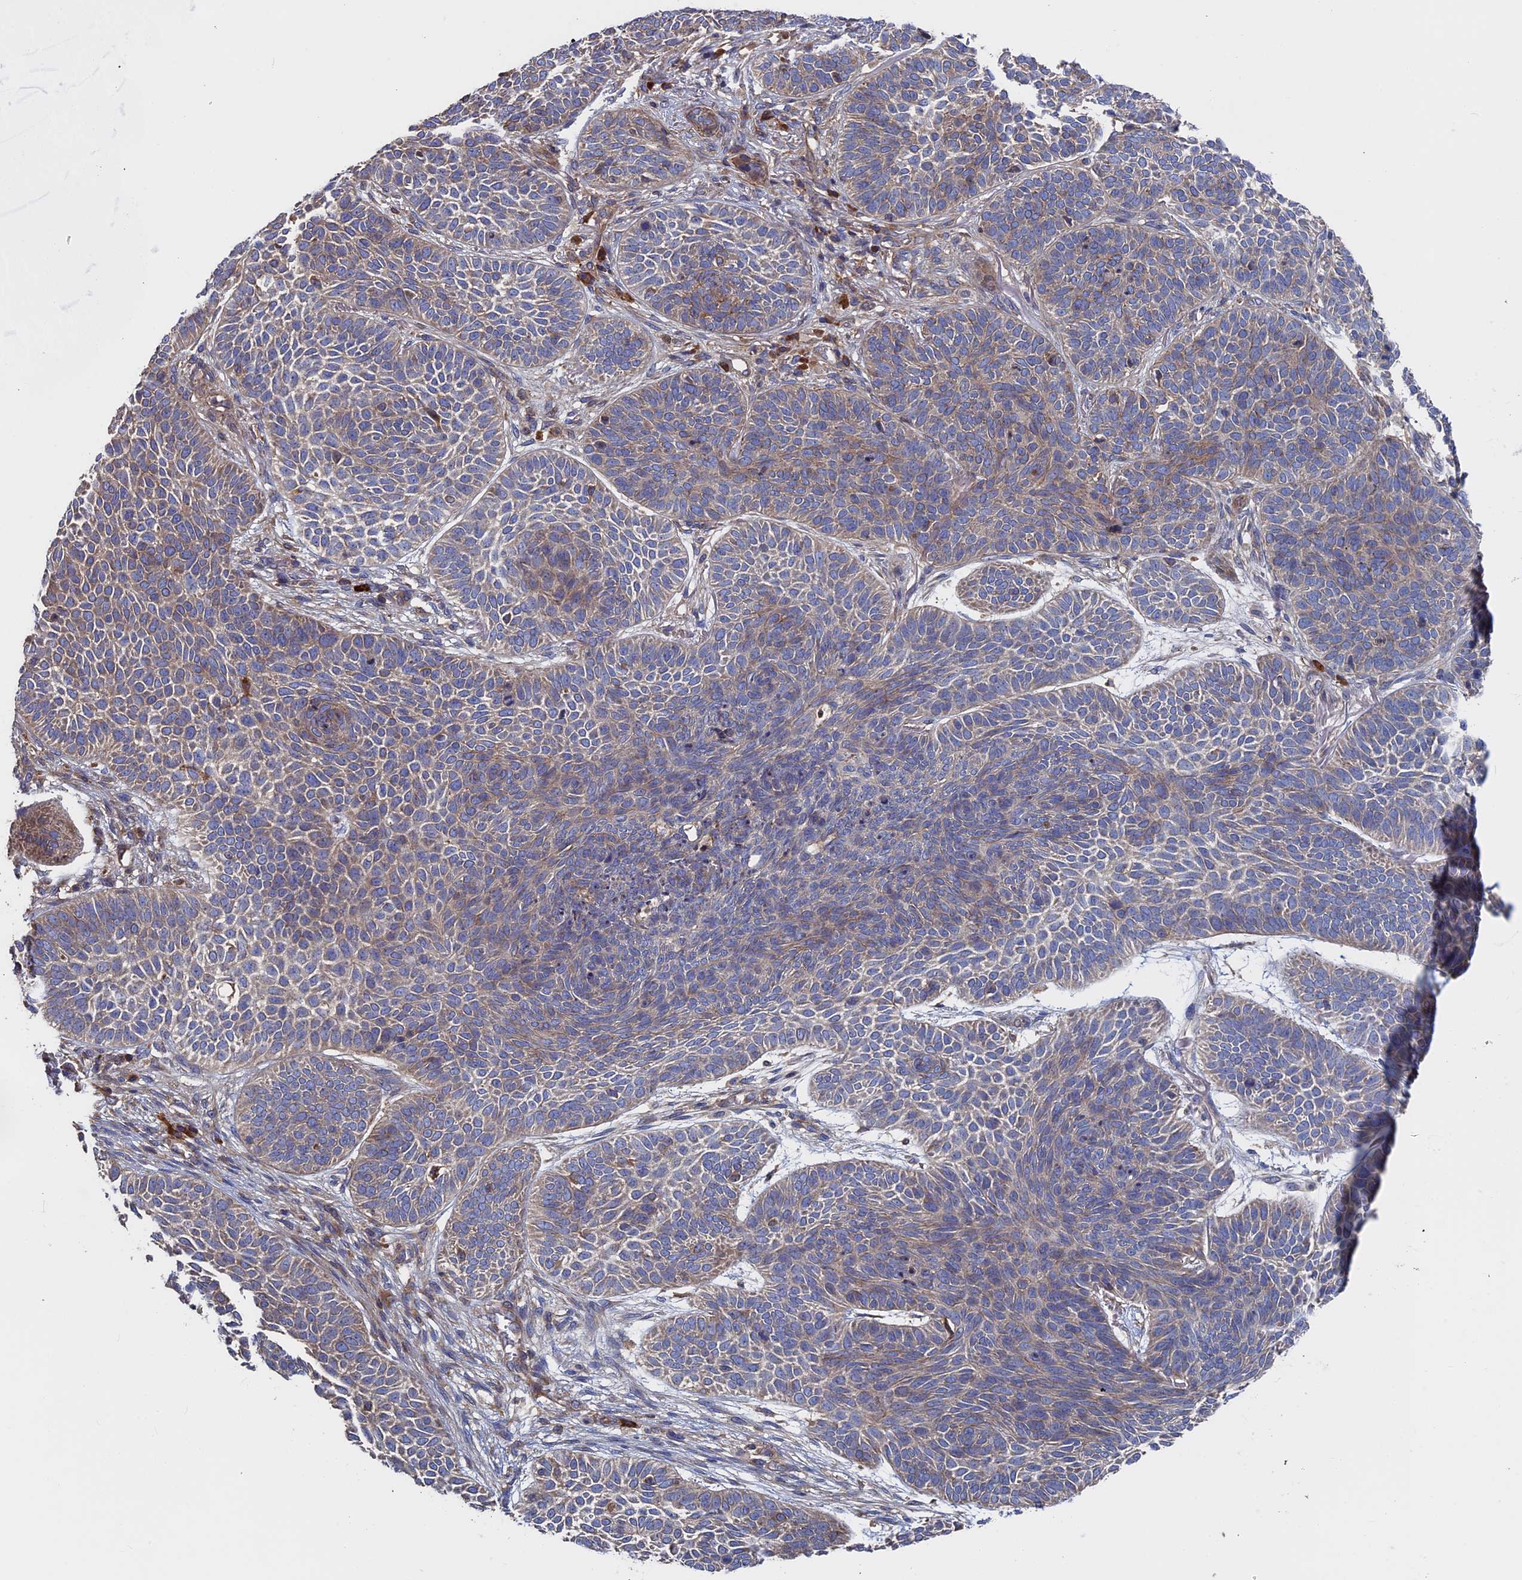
{"staining": {"intensity": "weak", "quantity": "25%-75%", "location": "cytoplasmic/membranous"}, "tissue": "skin cancer", "cell_type": "Tumor cells", "image_type": "cancer", "snomed": [{"axis": "morphology", "description": "Basal cell carcinoma"}, {"axis": "topography", "description": "Skin"}], "caption": "Skin basal cell carcinoma tissue displays weak cytoplasmic/membranous staining in about 25%-75% of tumor cells", "gene": "DNAJC3", "patient": {"sex": "male", "age": 85}}